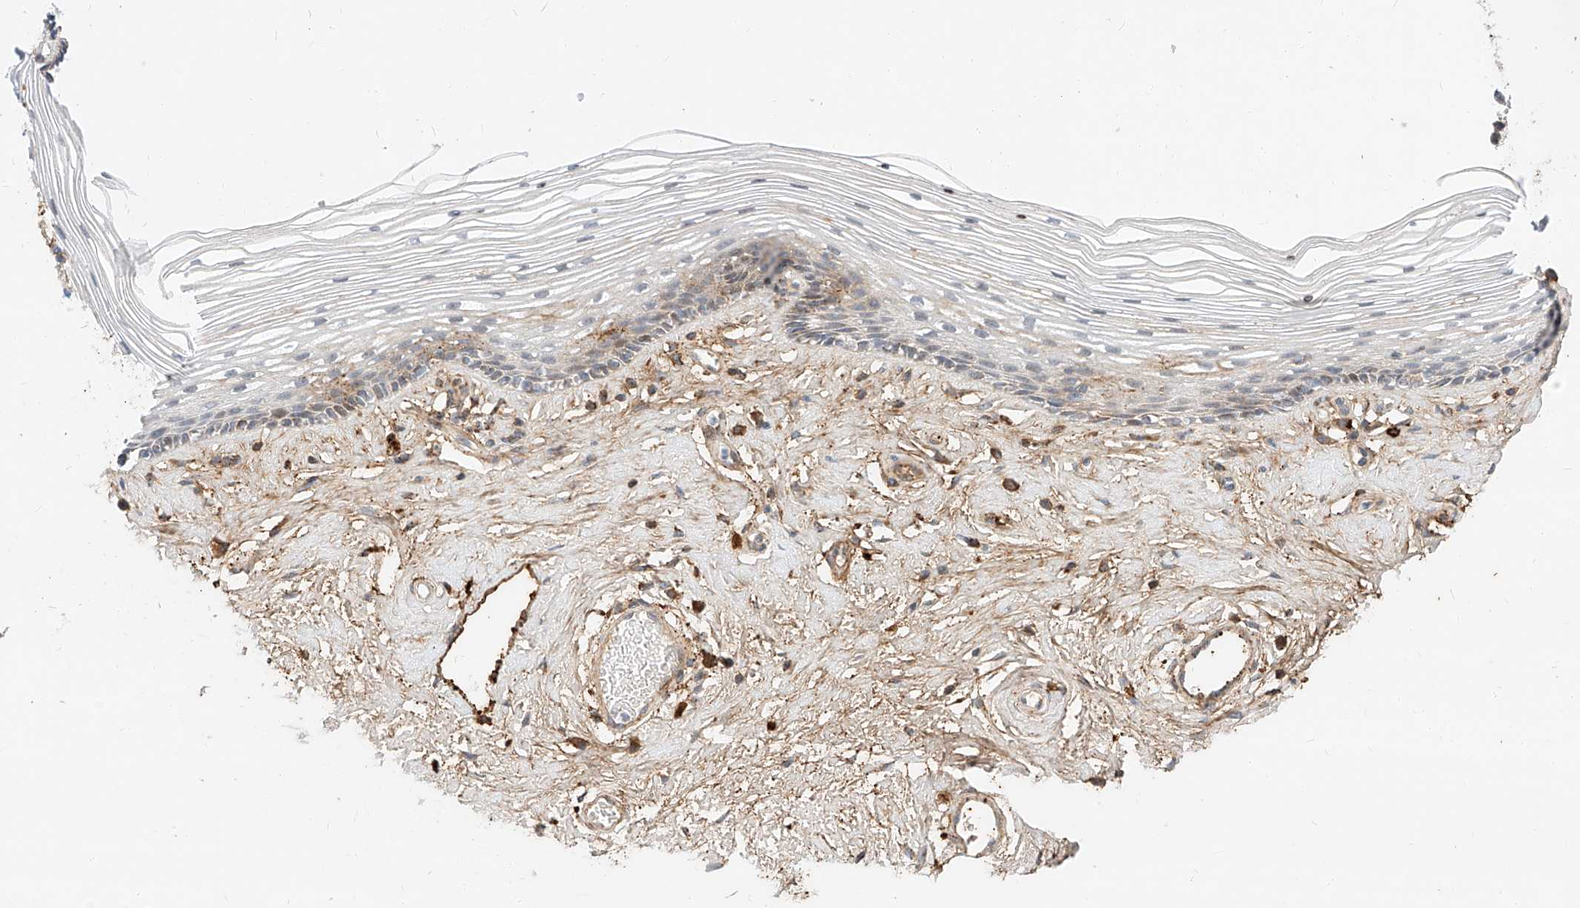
{"staining": {"intensity": "moderate", "quantity": "<25%", "location": "cytoplasmic/membranous"}, "tissue": "vagina", "cell_type": "Squamous epithelial cells", "image_type": "normal", "snomed": [{"axis": "morphology", "description": "Normal tissue, NOS"}, {"axis": "topography", "description": "Vagina"}], "caption": "Immunohistochemical staining of unremarkable vagina demonstrates <25% levels of moderate cytoplasmic/membranous protein expression in approximately <25% of squamous epithelial cells. The protein is stained brown, and the nuclei are stained in blue (DAB (3,3'-diaminobenzidine) IHC with brightfield microscopy, high magnification).", "gene": "OSGEPL1", "patient": {"sex": "female", "age": 46}}